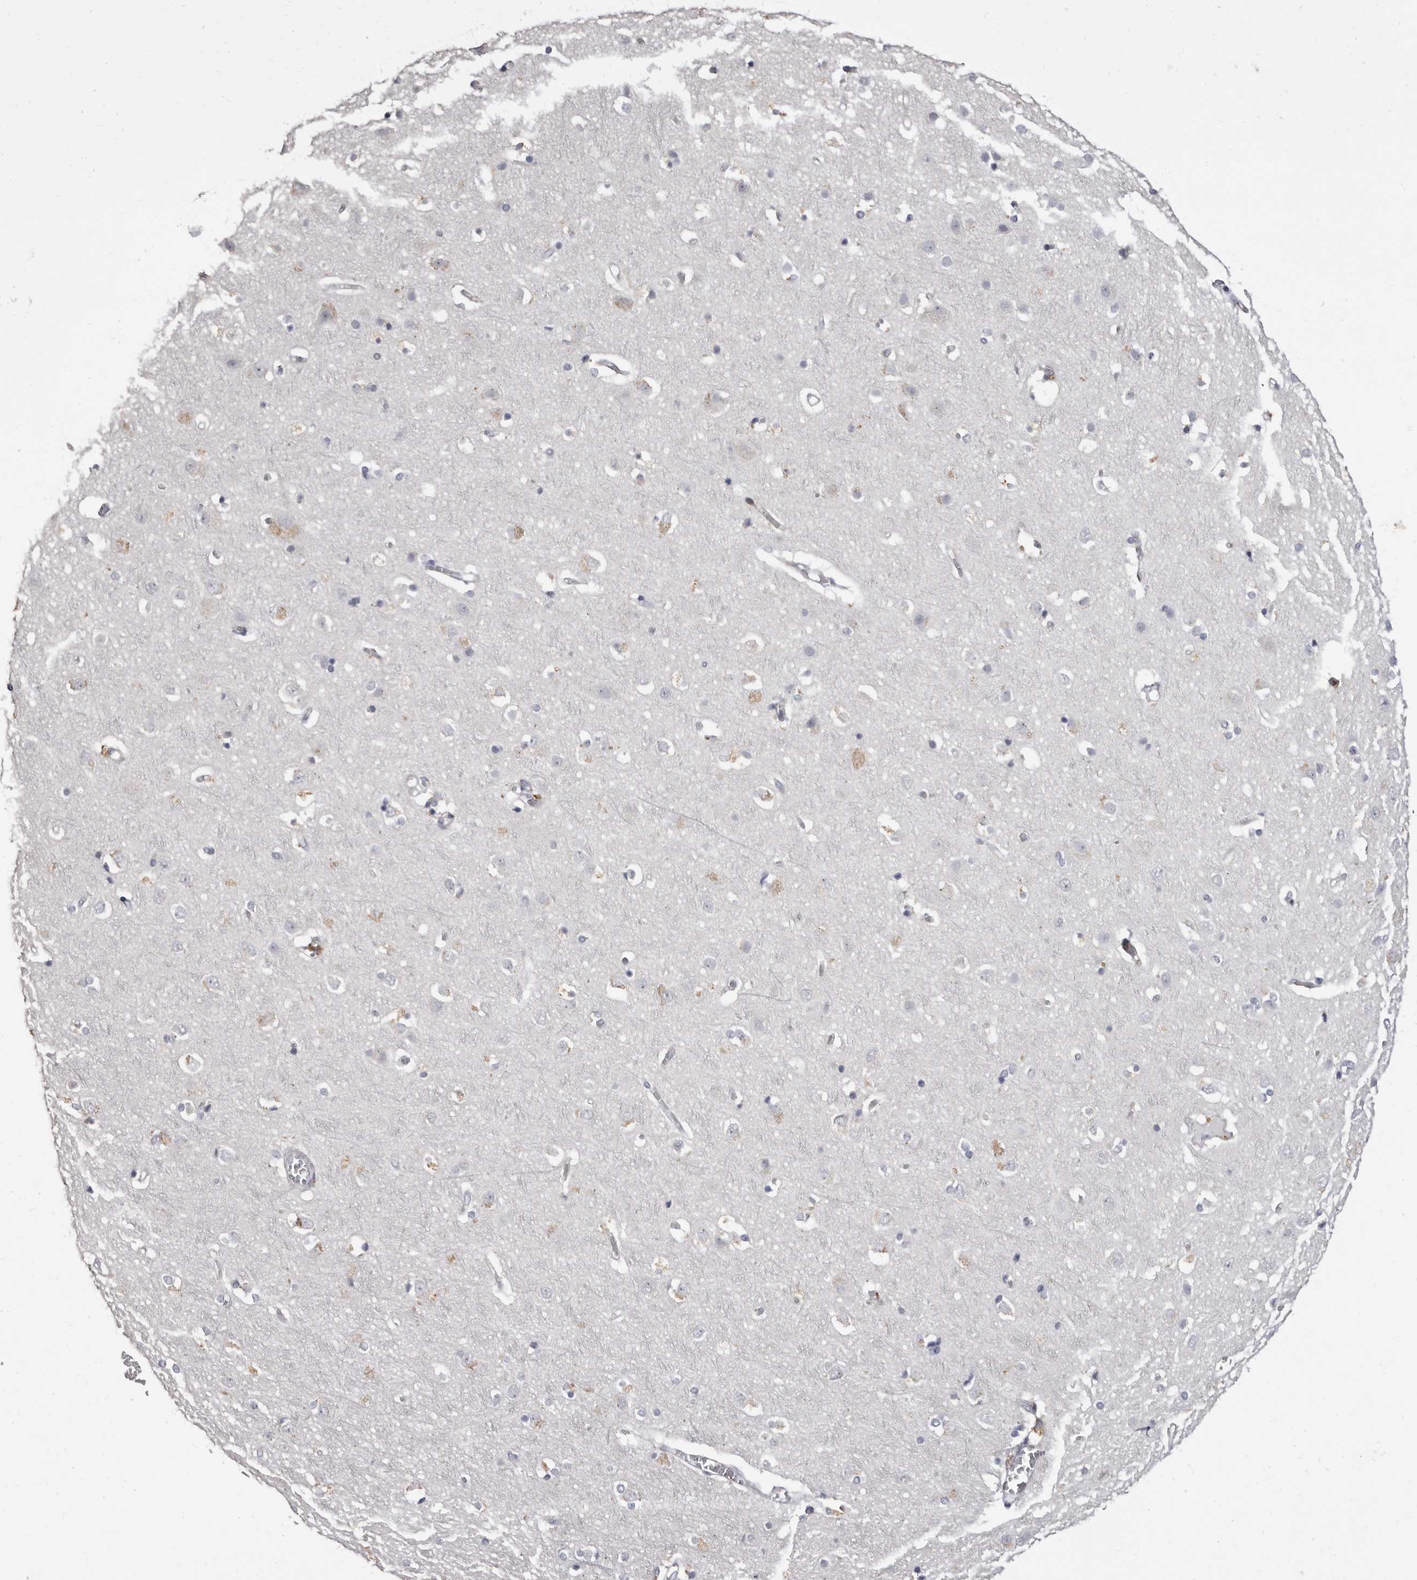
{"staining": {"intensity": "weak", "quantity": "25%-75%", "location": "cytoplasmic/membranous"}, "tissue": "cerebral cortex", "cell_type": "Endothelial cells", "image_type": "normal", "snomed": [{"axis": "morphology", "description": "Normal tissue, NOS"}, {"axis": "topography", "description": "Cerebral cortex"}], "caption": "An IHC image of normal tissue is shown. Protein staining in brown shows weak cytoplasmic/membranous positivity in cerebral cortex within endothelial cells.", "gene": "AIDA", "patient": {"sex": "male", "age": 54}}